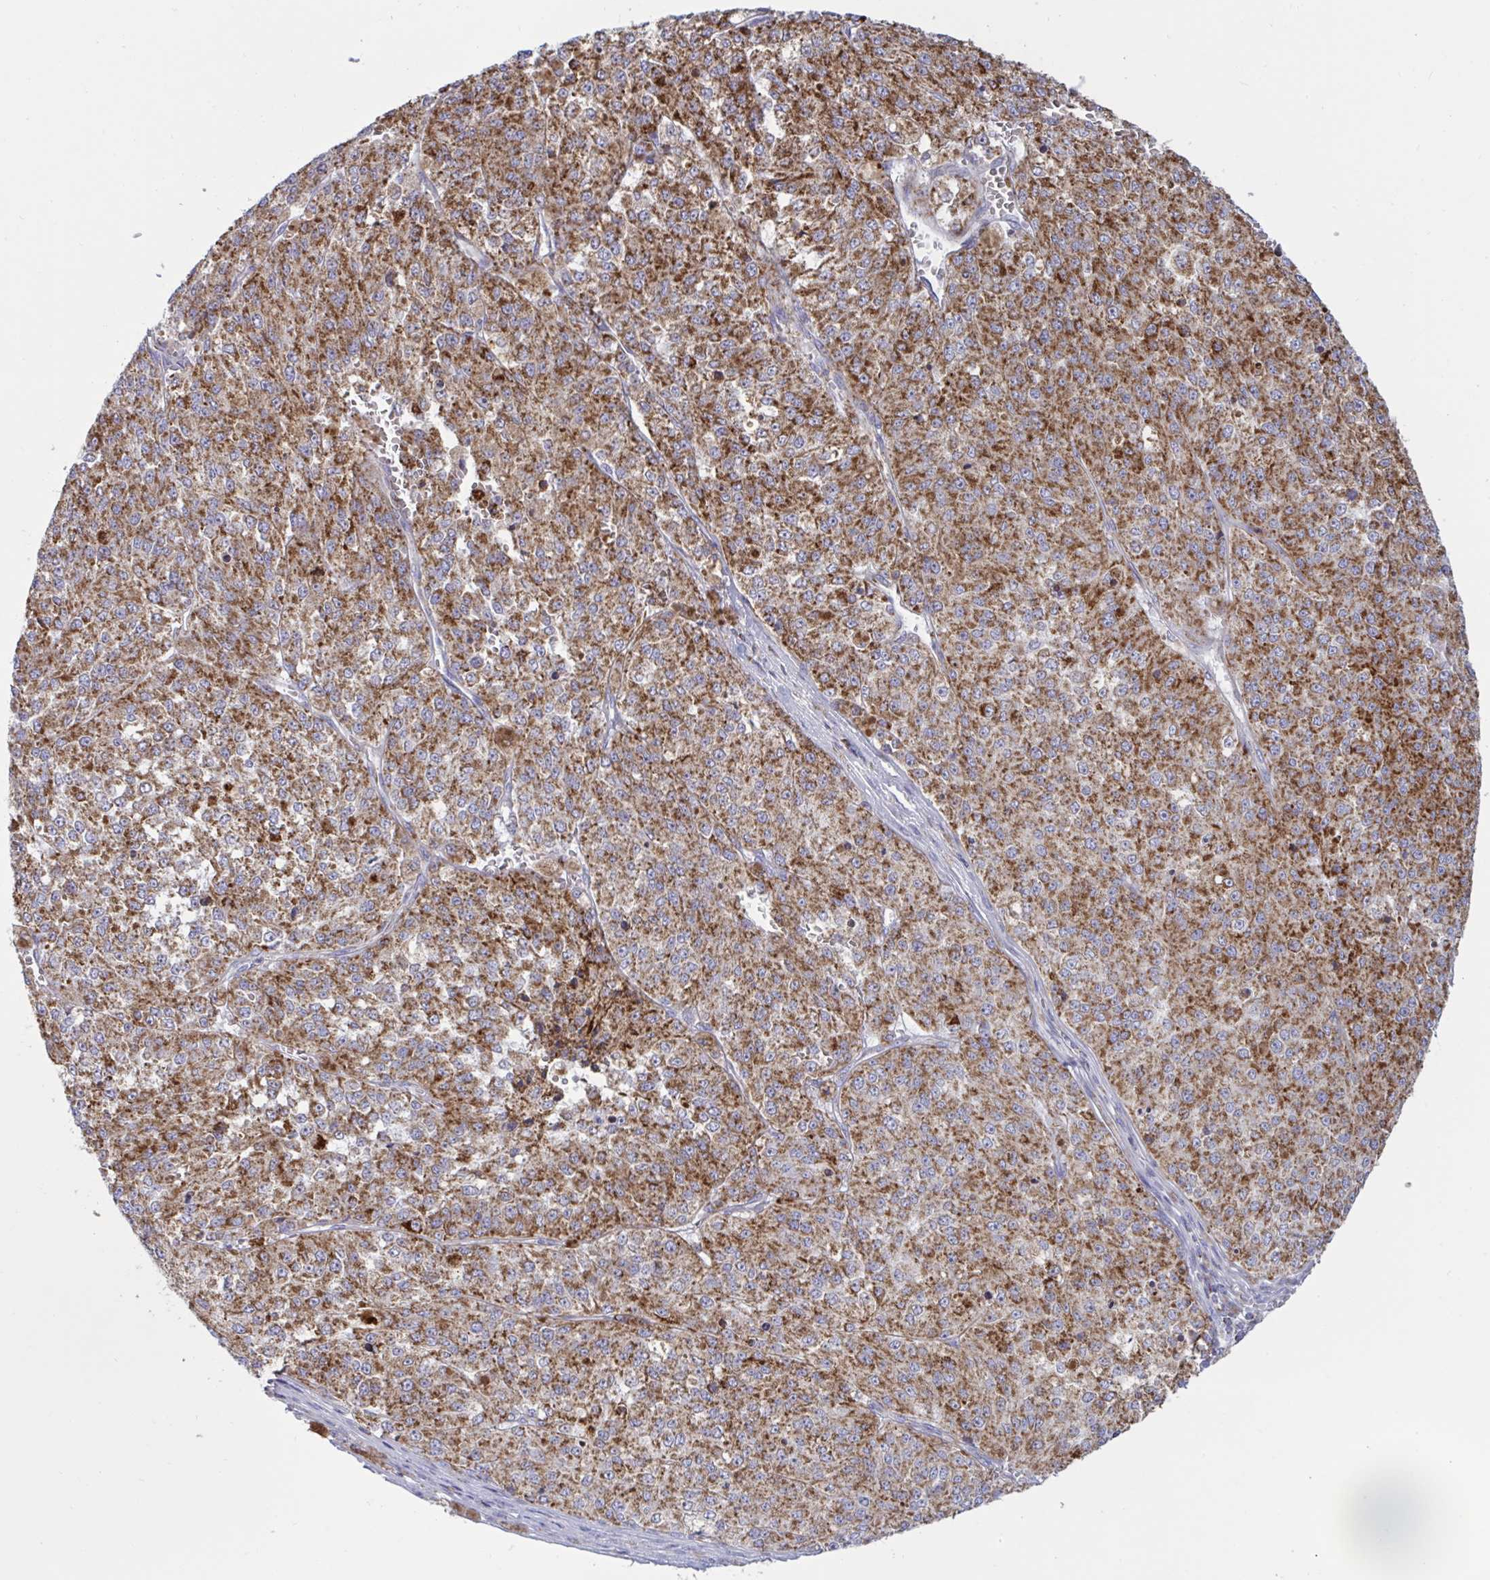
{"staining": {"intensity": "moderate", "quantity": ">75%", "location": "cytoplasmic/membranous"}, "tissue": "melanoma", "cell_type": "Tumor cells", "image_type": "cancer", "snomed": [{"axis": "morphology", "description": "Malignant melanoma, Metastatic site"}, {"axis": "topography", "description": "Lymph node"}], "caption": "Immunohistochemistry (IHC) of human malignant melanoma (metastatic site) displays medium levels of moderate cytoplasmic/membranous positivity in about >75% of tumor cells.", "gene": "HSPE1", "patient": {"sex": "female", "age": 64}}